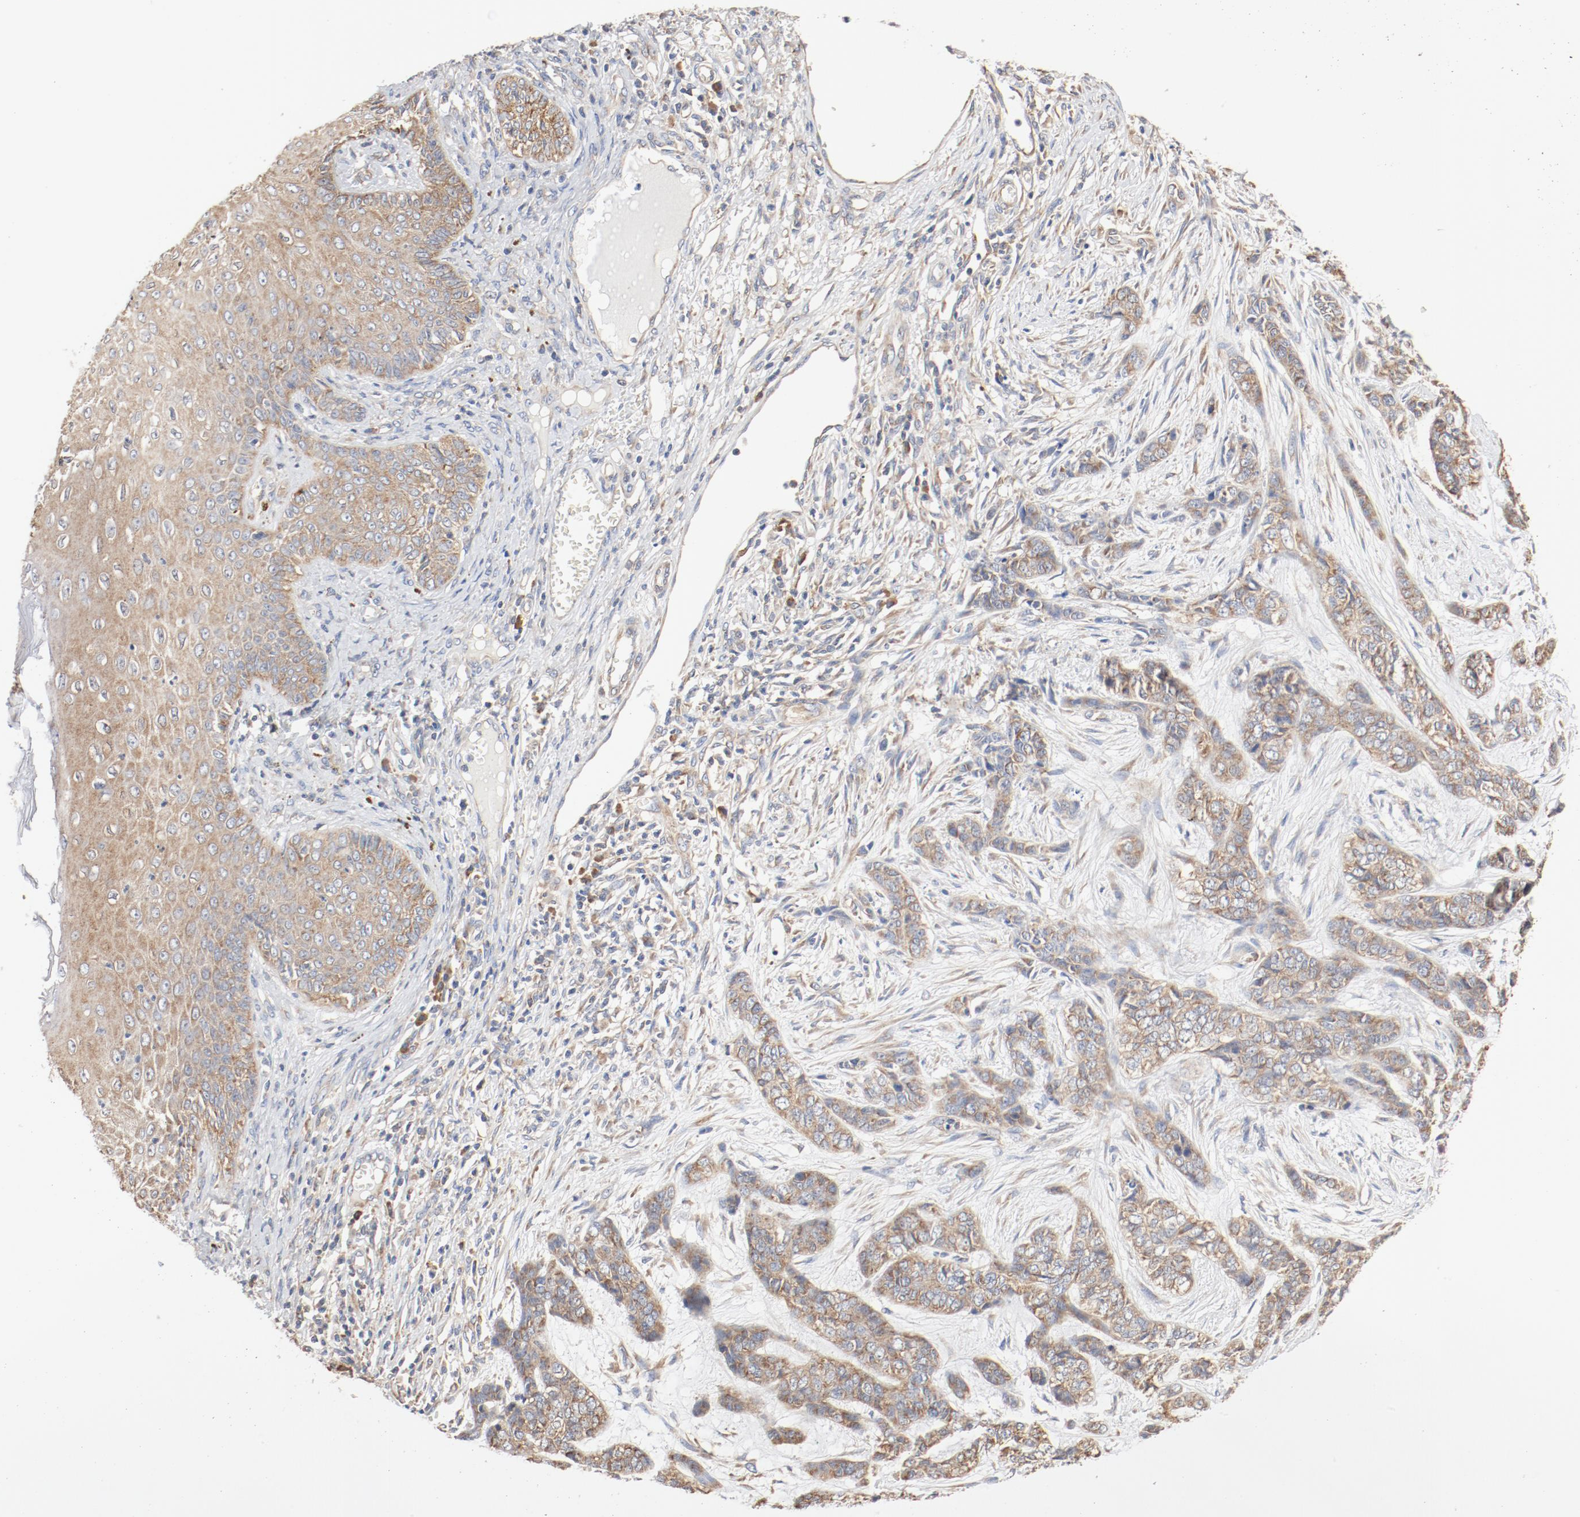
{"staining": {"intensity": "moderate", "quantity": ">75%", "location": "cytoplasmic/membranous"}, "tissue": "skin cancer", "cell_type": "Tumor cells", "image_type": "cancer", "snomed": [{"axis": "morphology", "description": "Basal cell carcinoma"}, {"axis": "topography", "description": "Skin"}], "caption": "DAB (3,3'-diaminobenzidine) immunohistochemical staining of human skin cancer (basal cell carcinoma) exhibits moderate cytoplasmic/membranous protein expression in approximately >75% of tumor cells.", "gene": "RPS6", "patient": {"sex": "female", "age": 64}}